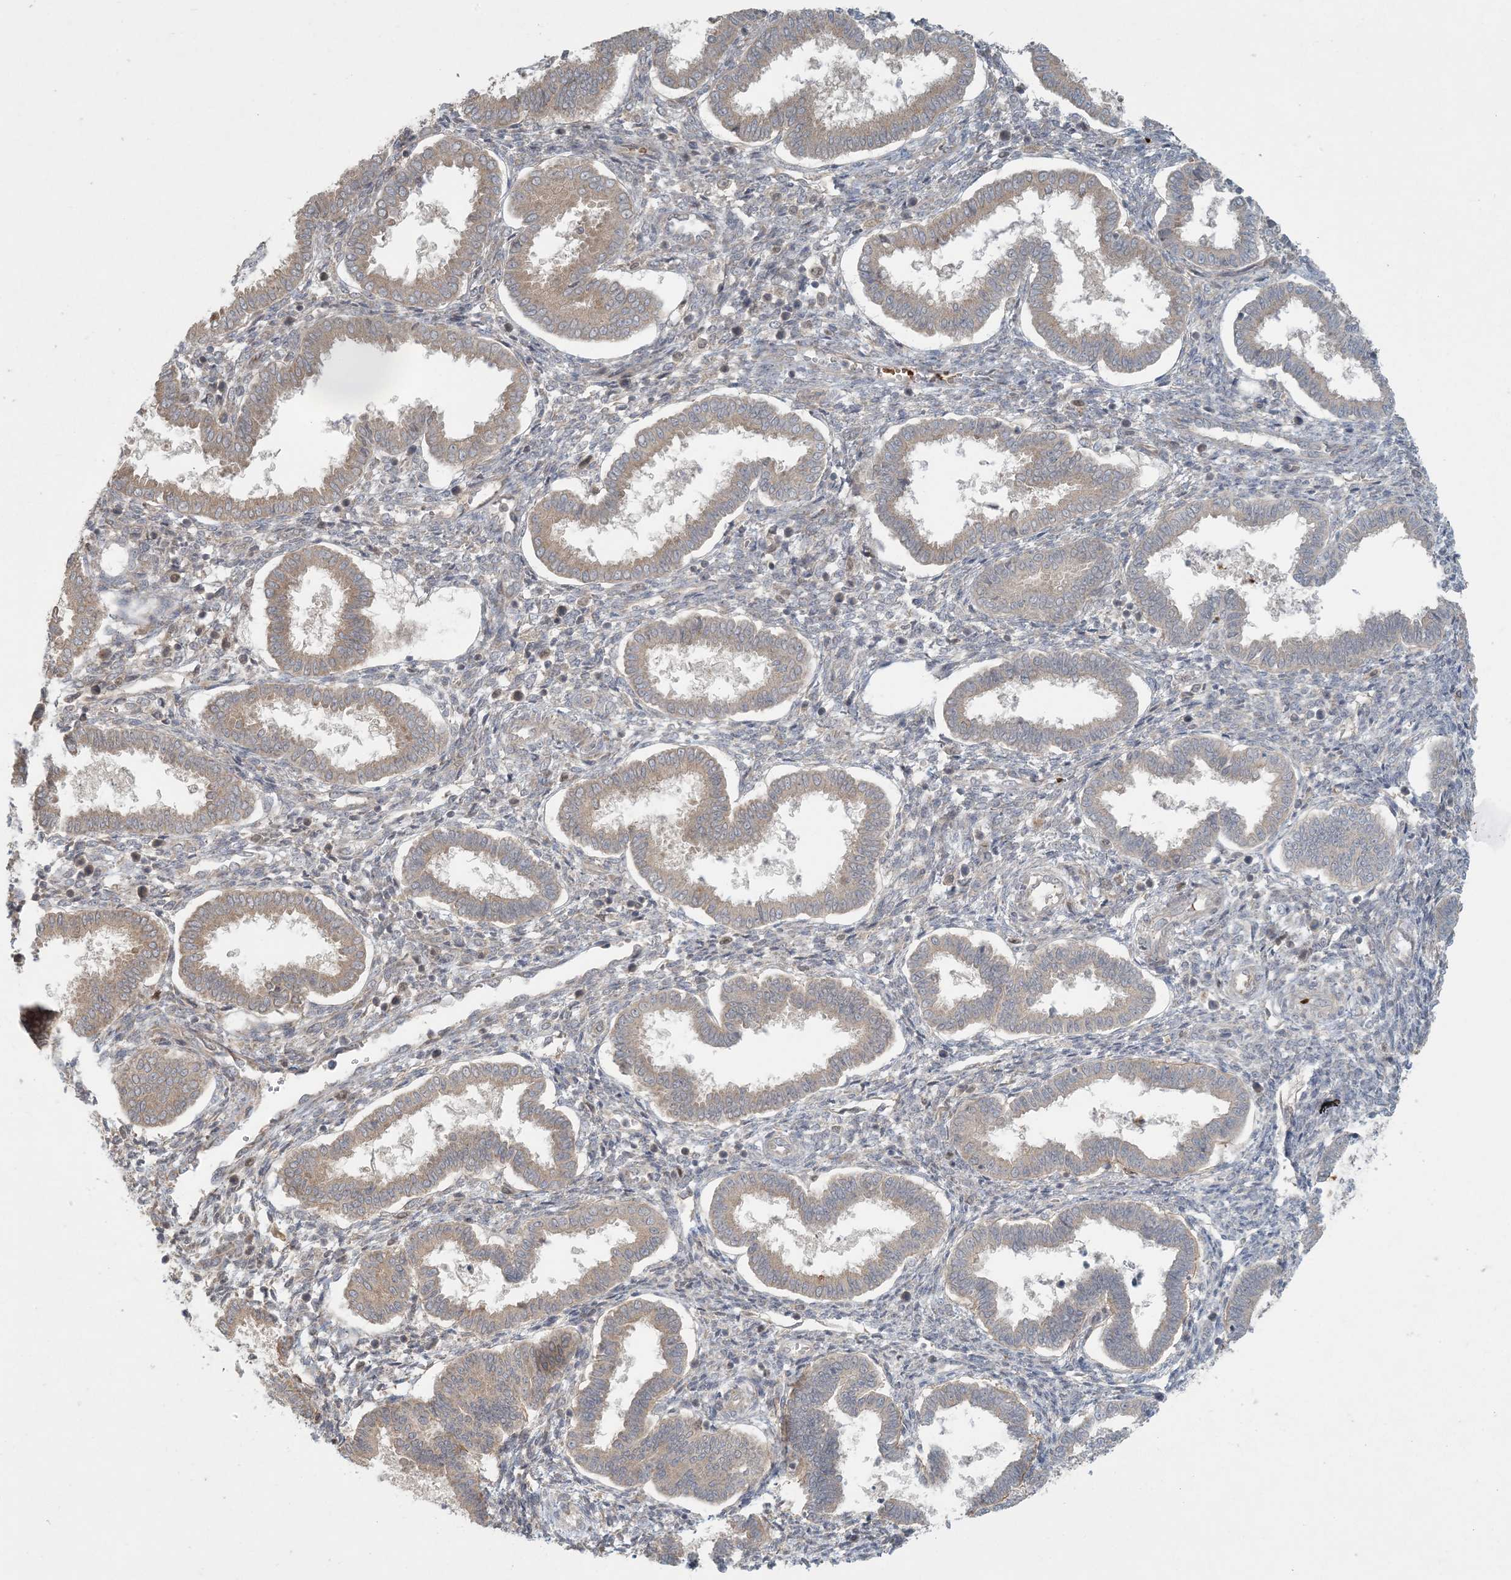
{"staining": {"intensity": "weak", "quantity": "<25%", "location": "cytoplasmic/membranous"}, "tissue": "endometrium", "cell_type": "Cells in endometrial stroma", "image_type": "normal", "snomed": [{"axis": "morphology", "description": "Normal tissue, NOS"}, {"axis": "topography", "description": "Endometrium"}], "caption": "The histopathology image exhibits no significant positivity in cells in endometrial stroma of endometrium. (DAB immunohistochemistry visualized using brightfield microscopy, high magnification).", "gene": "CTDNEP1", "patient": {"sex": "female", "age": 24}}